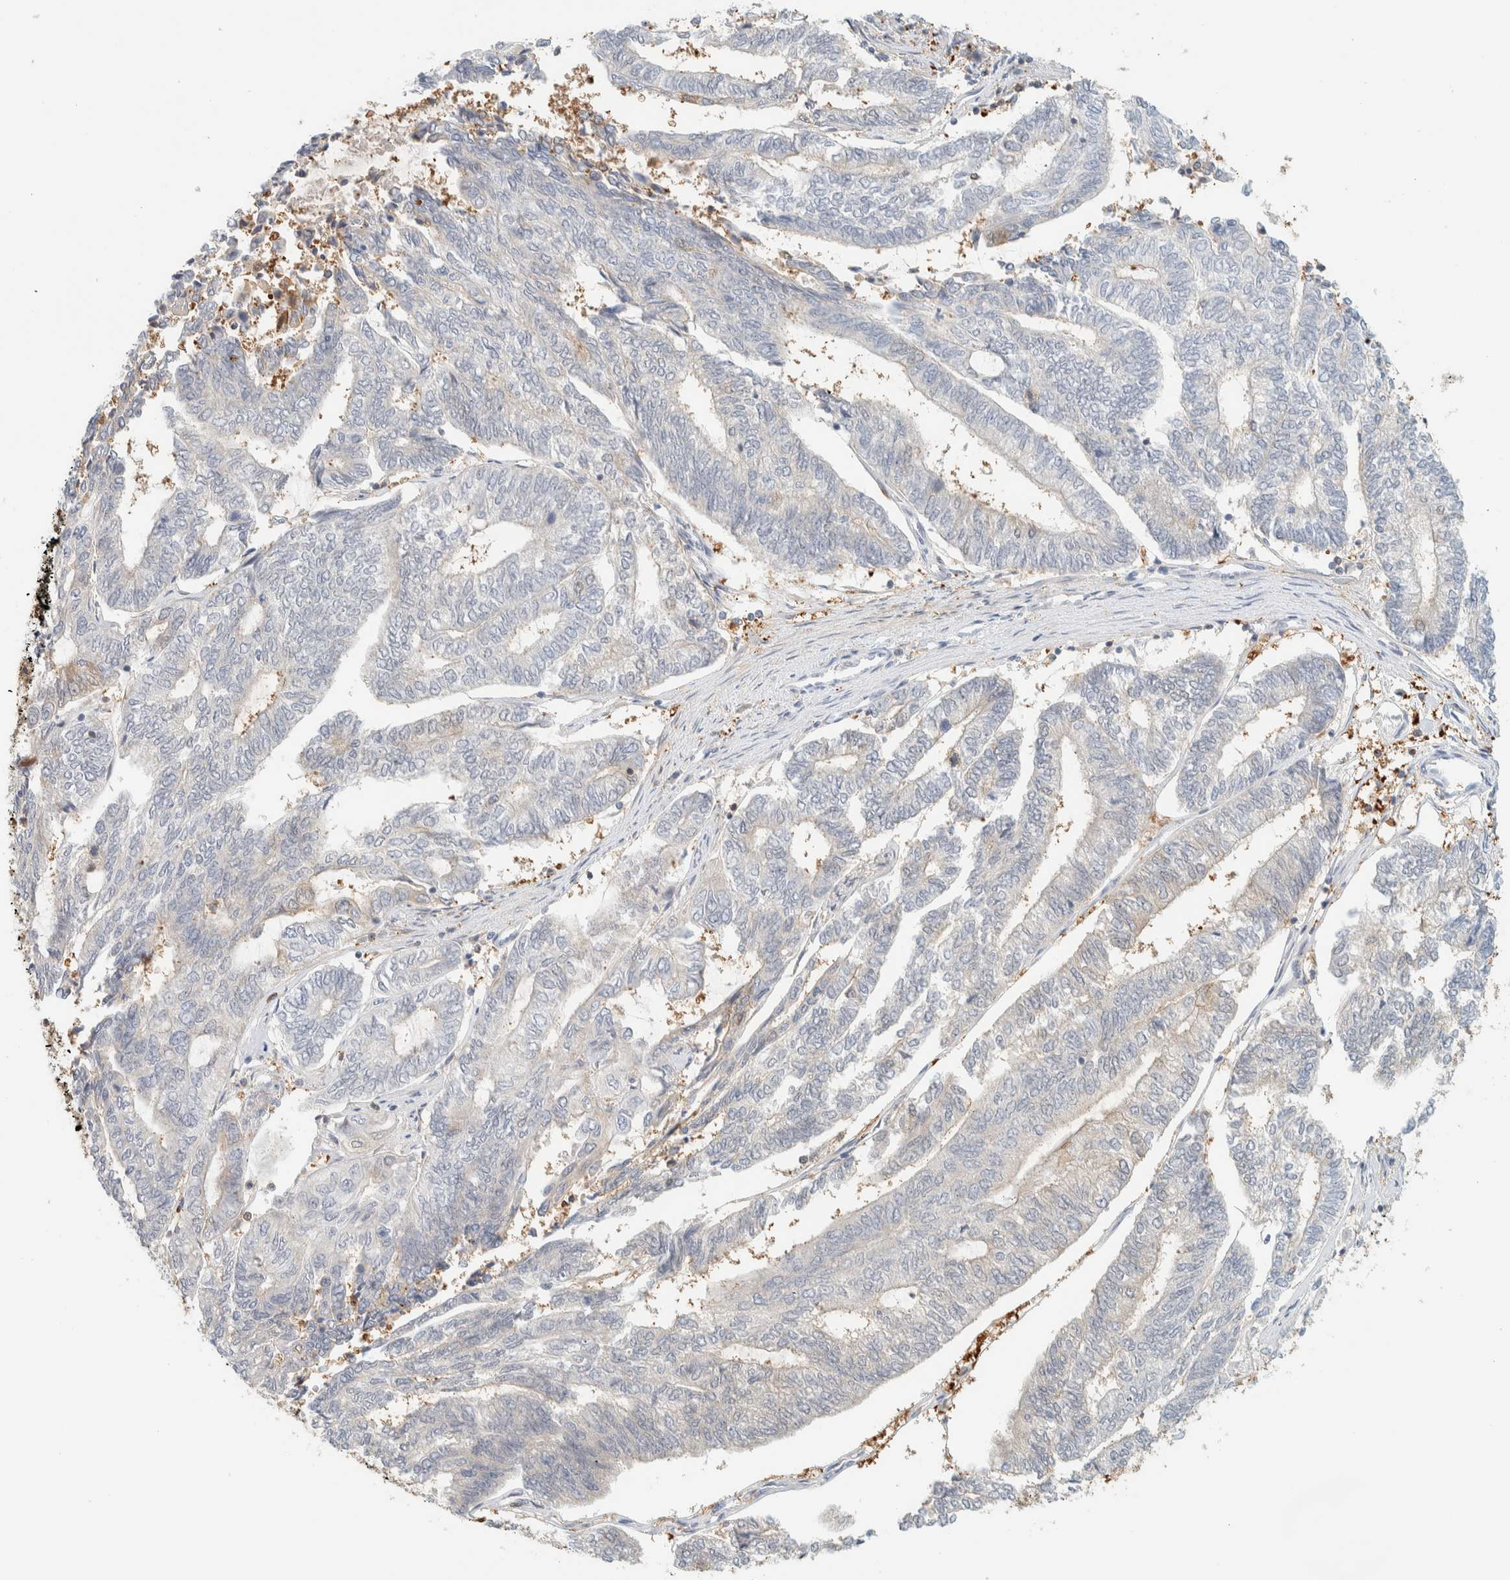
{"staining": {"intensity": "negative", "quantity": "none", "location": "none"}, "tissue": "endometrial cancer", "cell_type": "Tumor cells", "image_type": "cancer", "snomed": [{"axis": "morphology", "description": "Adenocarcinoma, NOS"}, {"axis": "topography", "description": "Uterus"}, {"axis": "topography", "description": "Endometrium"}], "caption": "This is a micrograph of immunohistochemistry (IHC) staining of endometrial cancer, which shows no positivity in tumor cells.", "gene": "ZBTB37", "patient": {"sex": "female", "age": 70}}